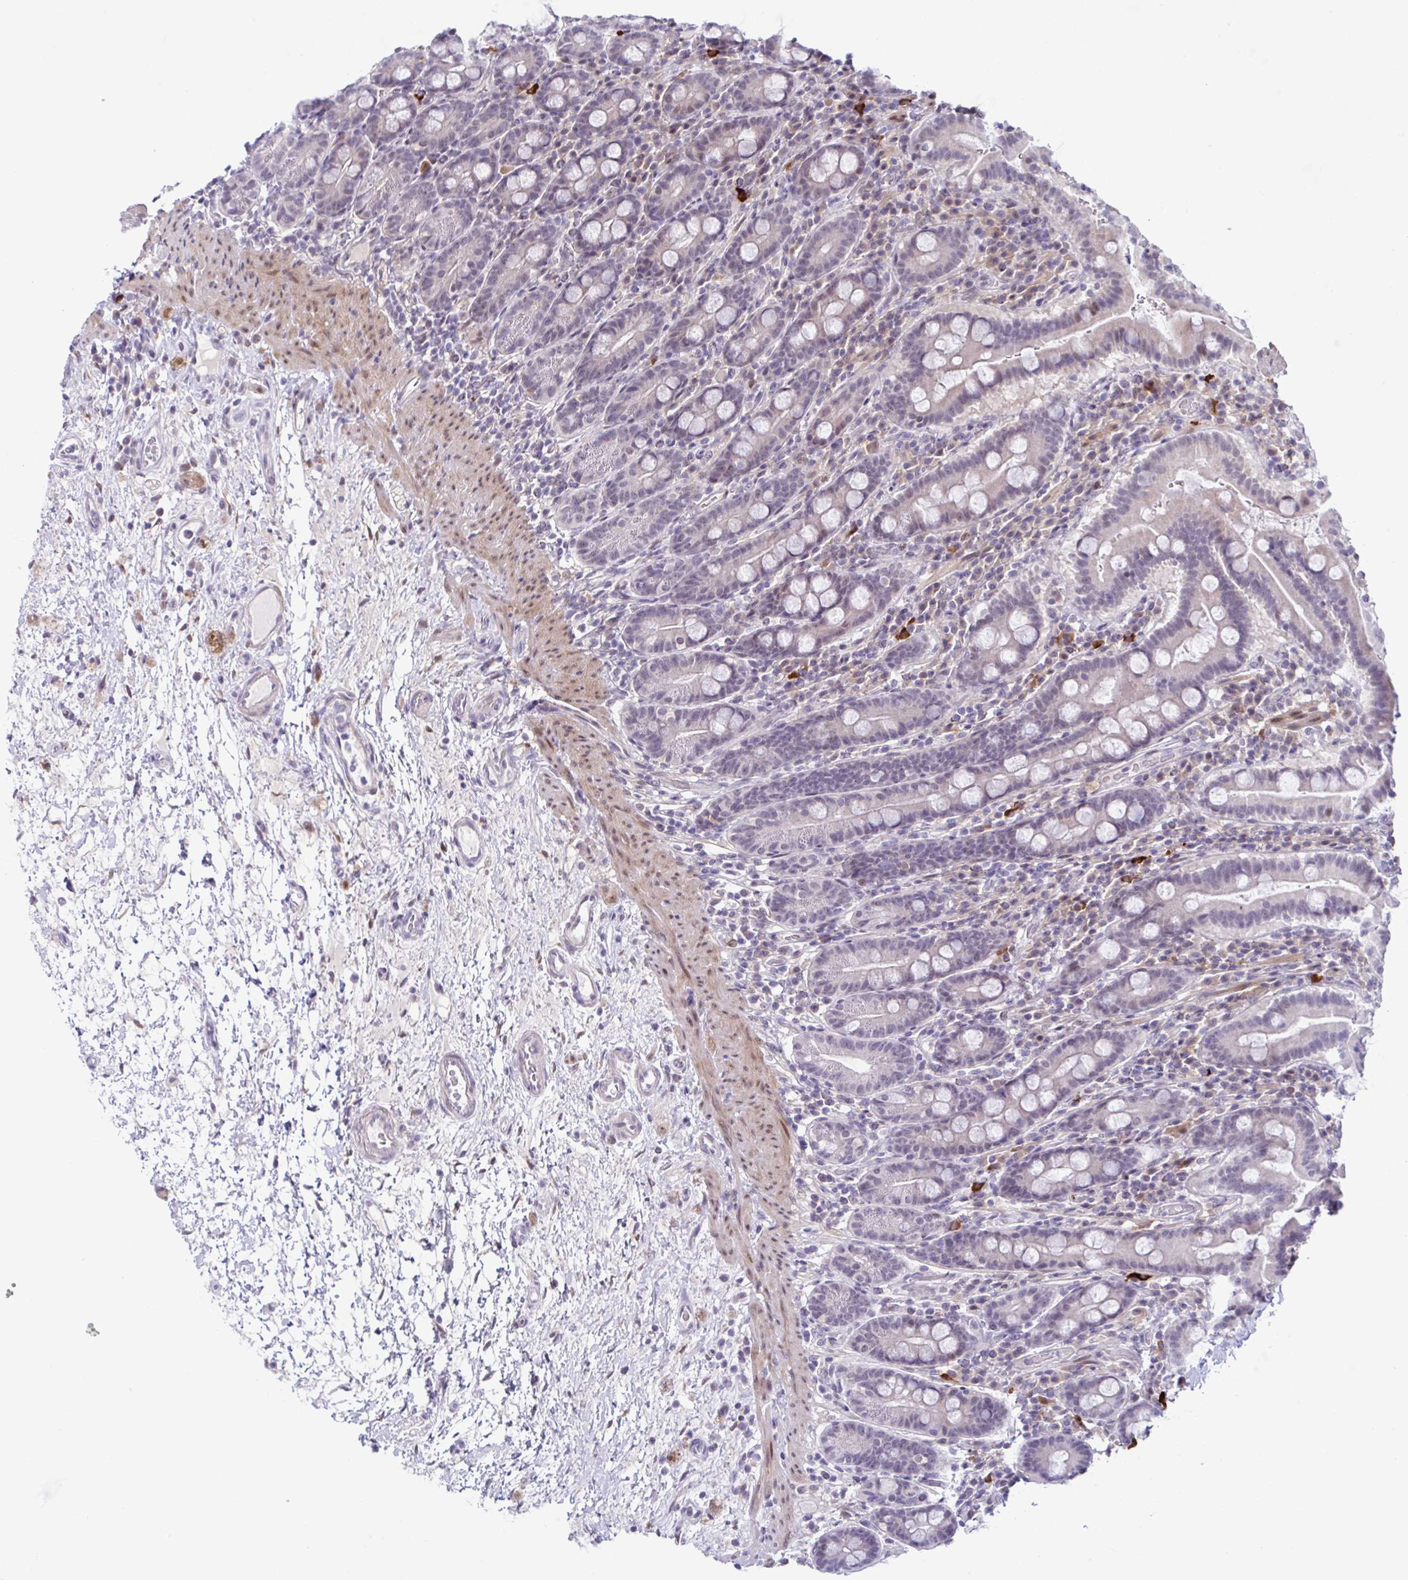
{"staining": {"intensity": "weak", "quantity": "25%-75%", "location": "cytoplasmic/membranous,nuclear"}, "tissue": "small intestine", "cell_type": "Glandular cells", "image_type": "normal", "snomed": [{"axis": "morphology", "description": "Normal tissue, NOS"}, {"axis": "topography", "description": "Small intestine"}], "caption": "This photomicrograph demonstrates benign small intestine stained with immunohistochemistry (IHC) to label a protein in brown. The cytoplasmic/membranous,nuclear of glandular cells show weak positivity for the protein. Nuclei are counter-stained blue.", "gene": "USP35", "patient": {"sex": "male", "age": 26}}